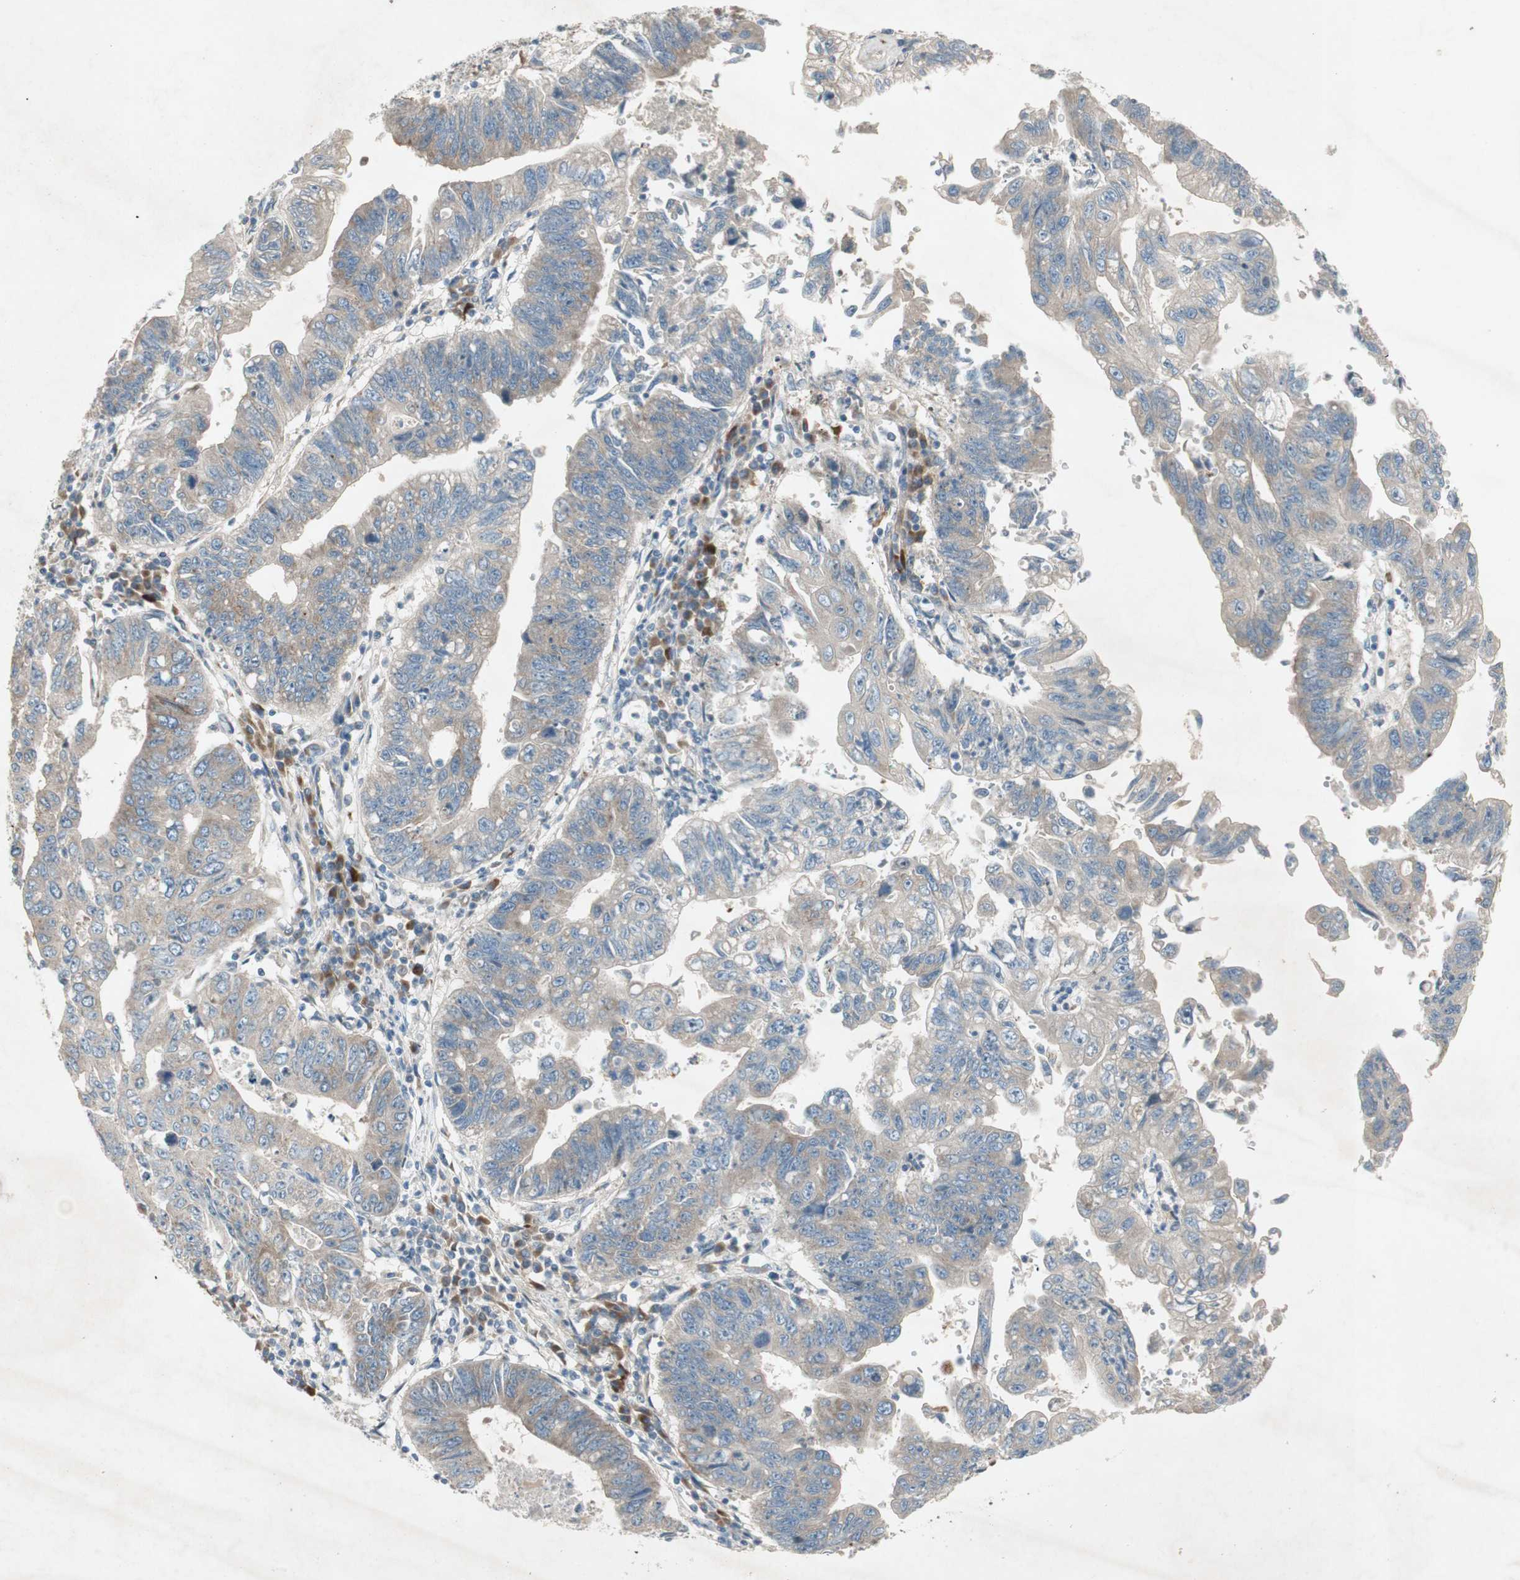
{"staining": {"intensity": "weak", "quantity": ">75%", "location": "cytoplasmic/membranous"}, "tissue": "stomach cancer", "cell_type": "Tumor cells", "image_type": "cancer", "snomed": [{"axis": "morphology", "description": "Adenocarcinoma, NOS"}, {"axis": "topography", "description": "Stomach"}], "caption": "Stomach cancer (adenocarcinoma) stained for a protein displays weak cytoplasmic/membranous positivity in tumor cells. (DAB = brown stain, brightfield microscopy at high magnification).", "gene": "APOO", "patient": {"sex": "male", "age": 59}}